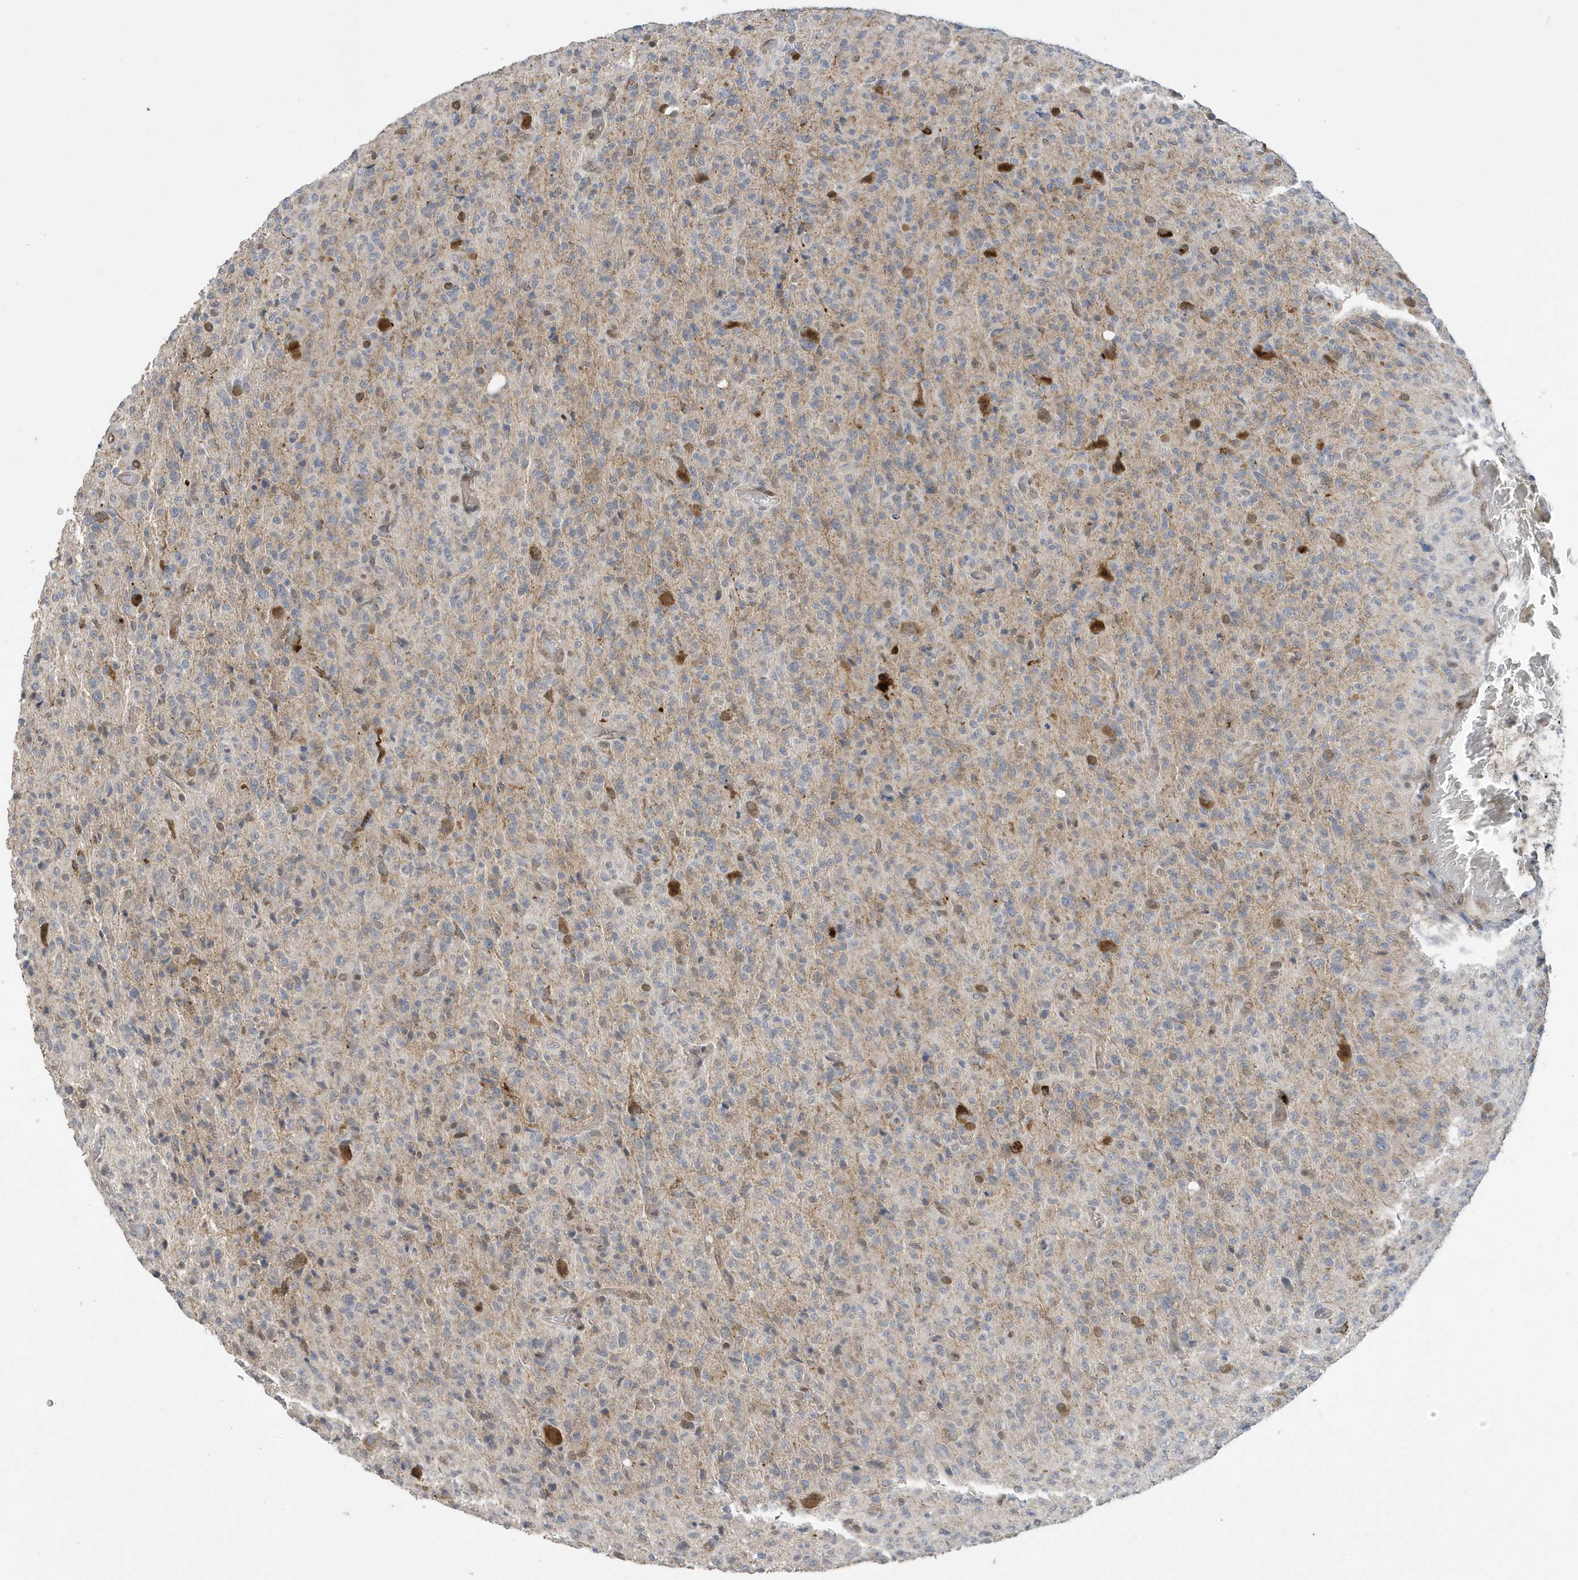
{"staining": {"intensity": "negative", "quantity": "none", "location": "none"}, "tissue": "glioma", "cell_type": "Tumor cells", "image_type": "cancer", "snomed": [{"axis": "morphology", "description": "Glioma, malignant, High grade"}, {"axis": "topography", "description": "Brain"}], "caption": "The immunohistochemistry (IHC) image has no significant staining in tumor cells of malignant glioma (high-grade) tissue. The staining is performed using DAB brown chromogen with nuclei counter-stained in using hematoxylin.", "gene": "NCOA7", "patient": {"sex": "female", "age": 57}}